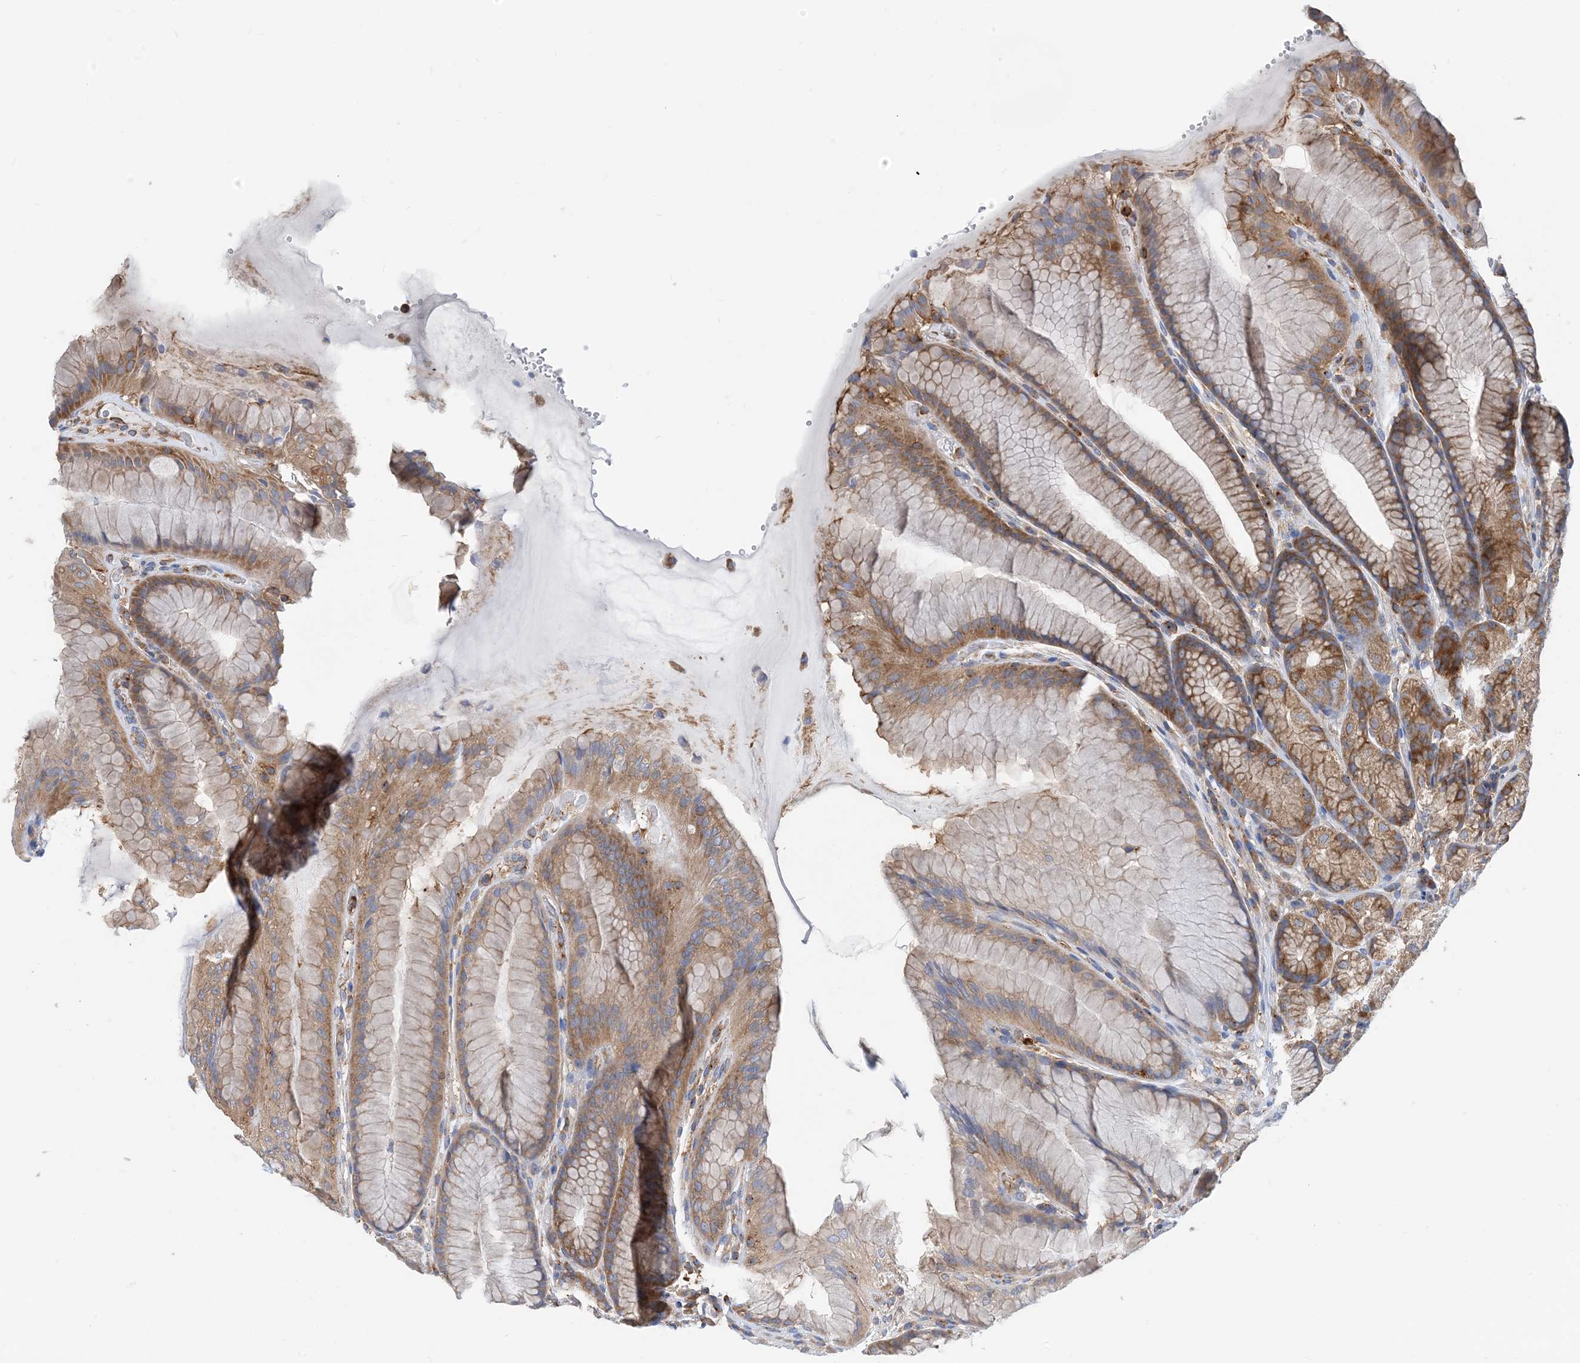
{"staining": {"intensity": "moderate", "quantity": ">75%", "location": "cytoplasmic/membranous"}, "tissue": "stomach", "cell_type": "Glandular cells", "image_type": "normal", "snomed": [{"axis": "morphology", "description": "Normal tissue, NOS"}, {"axis": "topography", "description": "Stomach"}], "caption": "Protein analysis of normal stomach shows moderate cytoplasmic/membranous expression in about >75% of glandular cells. The staining was performed using DAB (3,3'-diaminobenzidine) to visualize the protein expression in brown, while the nuclei were stained in blue with hematoxylin (Magnification: 20x).", "gene": "DYNC1LI1", "patient": {"sex": "male", "age": 57}}